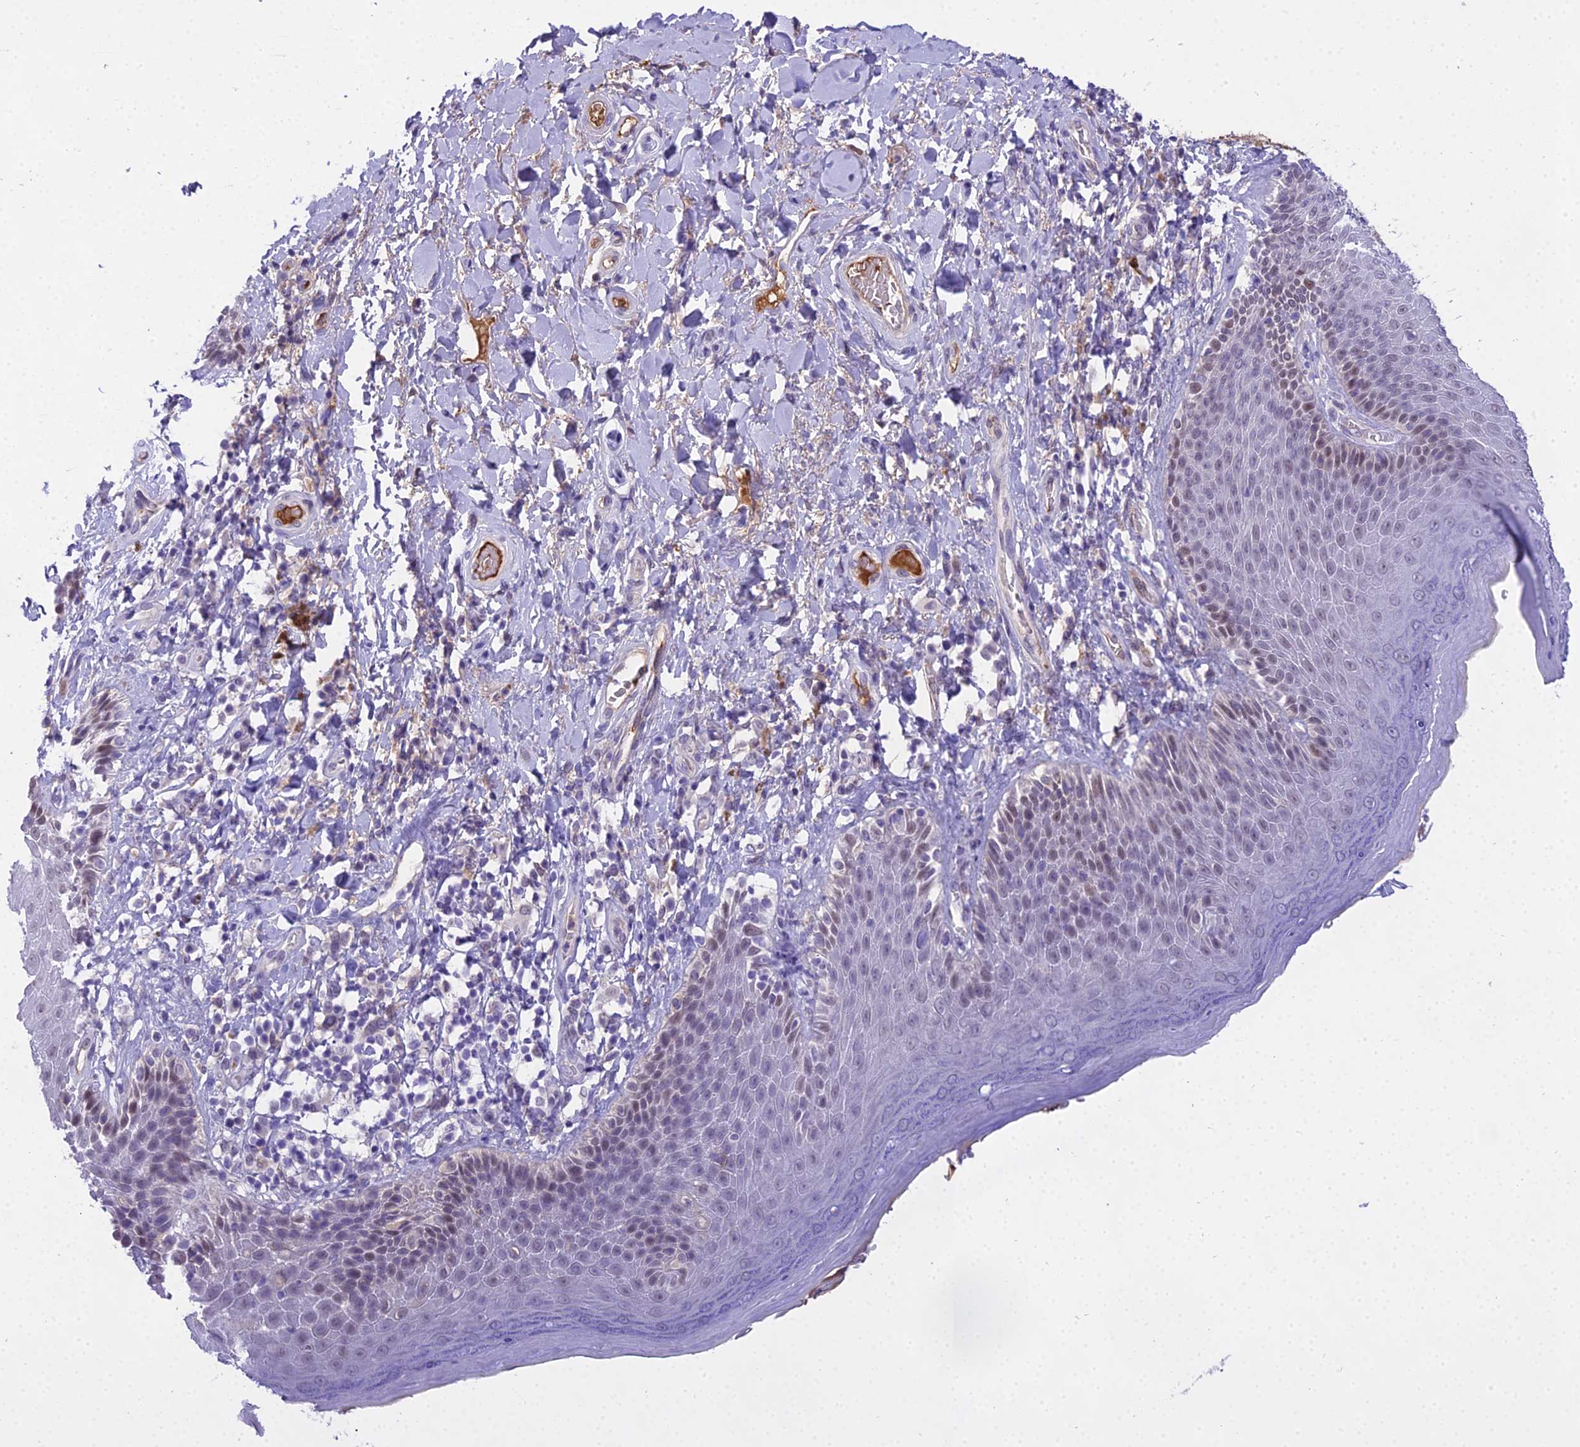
{"staining": {"intensity": "moderate", "quantity": "25%-75%", "location": "nuclear"}, "tissue": "skin", "cell_type": "Epidermal cells", "image_type": "normal", "snomed": [{"axis": "morphology", "description": "Normal tissue, NOS"}, {"axis": "topography", "description": "Anal"}], "caption": "IHC micrograph of benign skin: skin stained using immunohistochemistry (IHC) reveals medium levels of moderate protein expression localized specifically in the nuclear of epidermal cells, appearing as a nuclear brown color.", "gene": "MAT2A", "patient": {"sex": "female", "age": 89}}